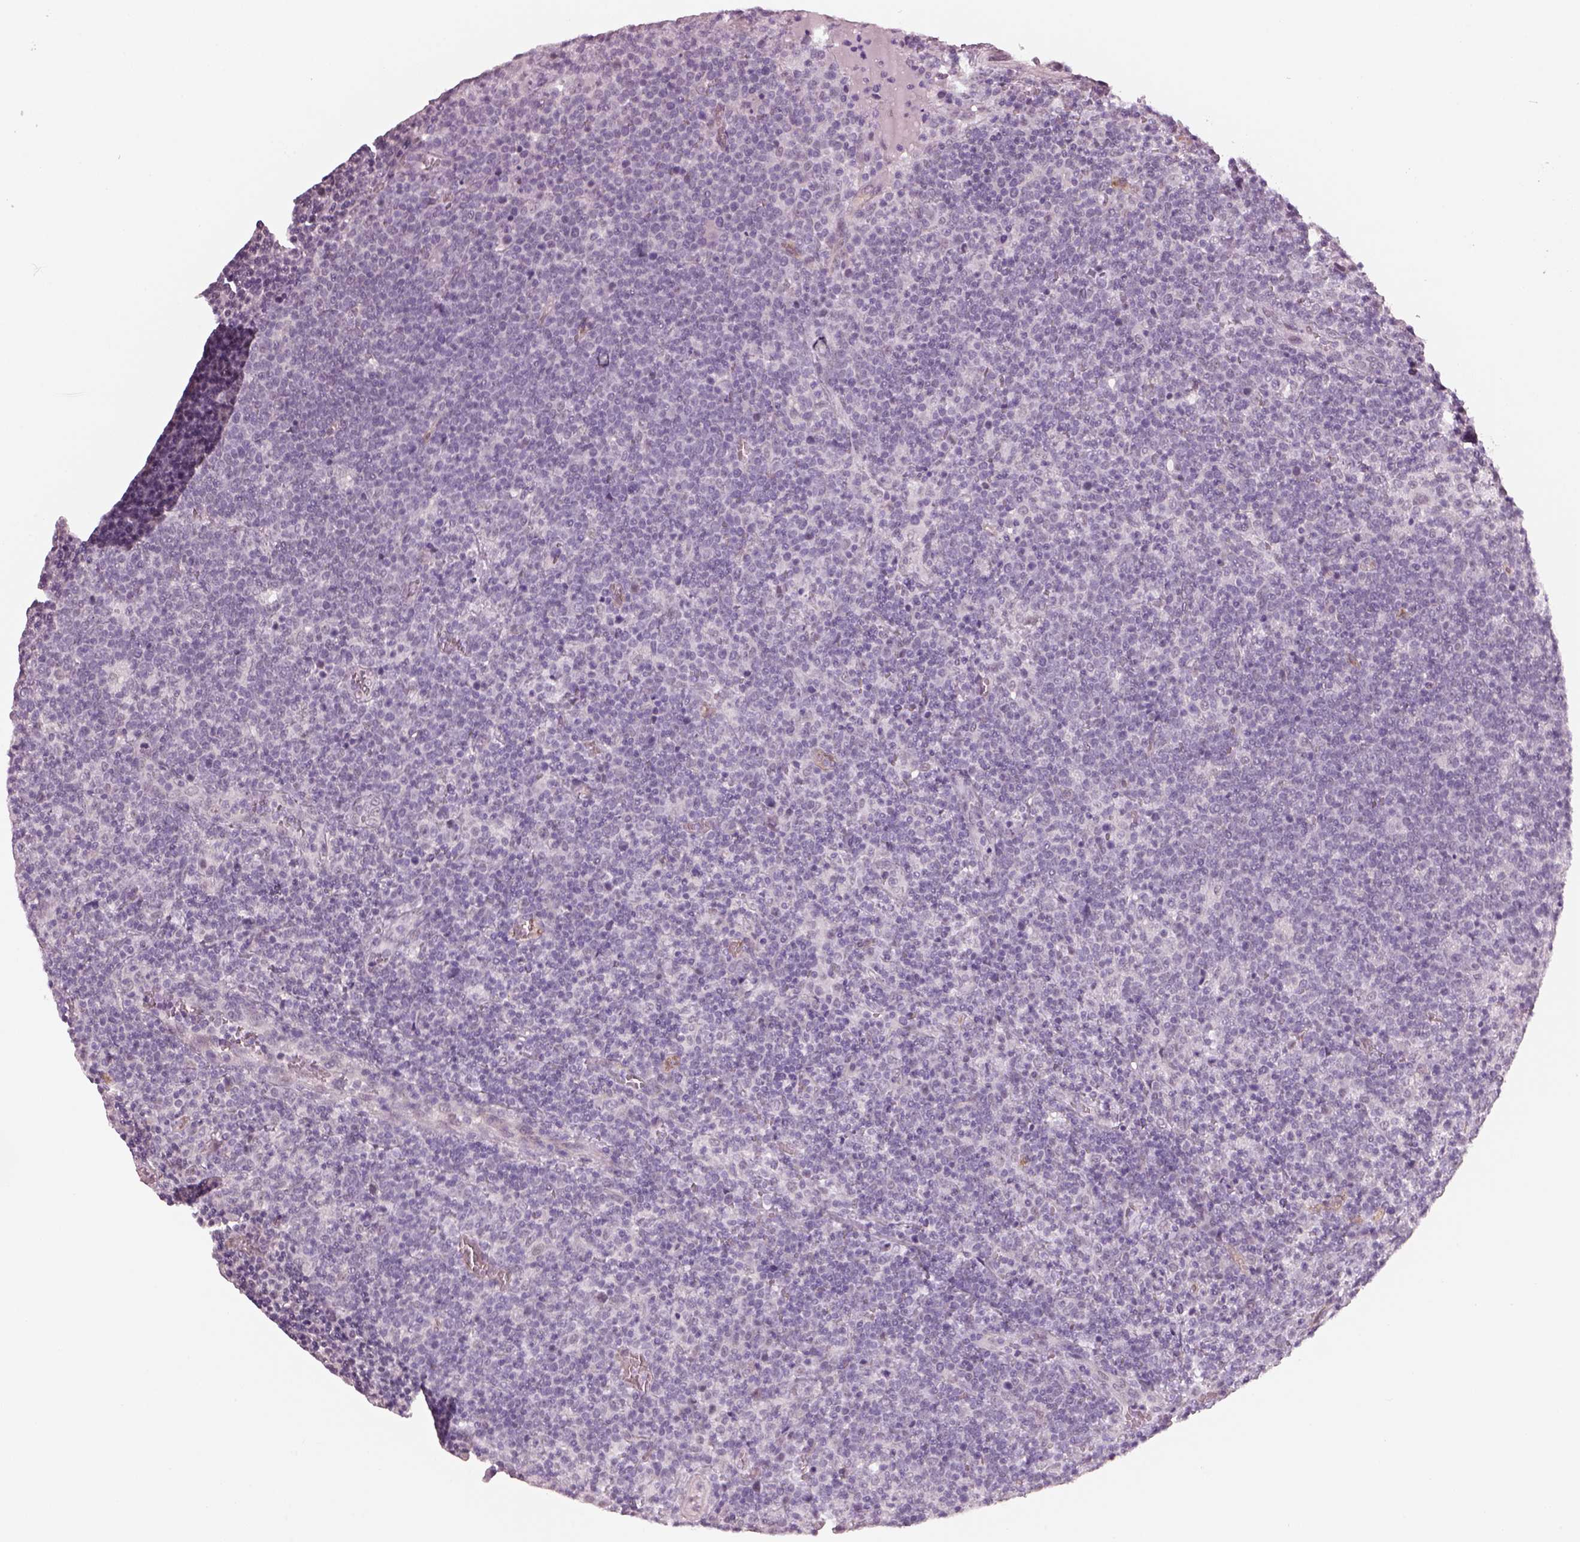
{"staining": {"intensity": "negative", "quantity": "none", "location": "none"}, "tissue": "lymphoma", "cell_type": "Tumor cells", "image_type": "cancer", "snomed": [{"axis": "morphology", "description": "Malignant lymphoma, non-Hodgkin's type, High grade"}, {"axis": "topography", "description": "Lymph node"}], "caption": "Immunohistochemistry of human lymphoma reveals no staining in tumor cells. (IHC, brightfield microscopy, high magnification).", "gene": "NAT8", "patient": {"sex": "male", "age": 61}}